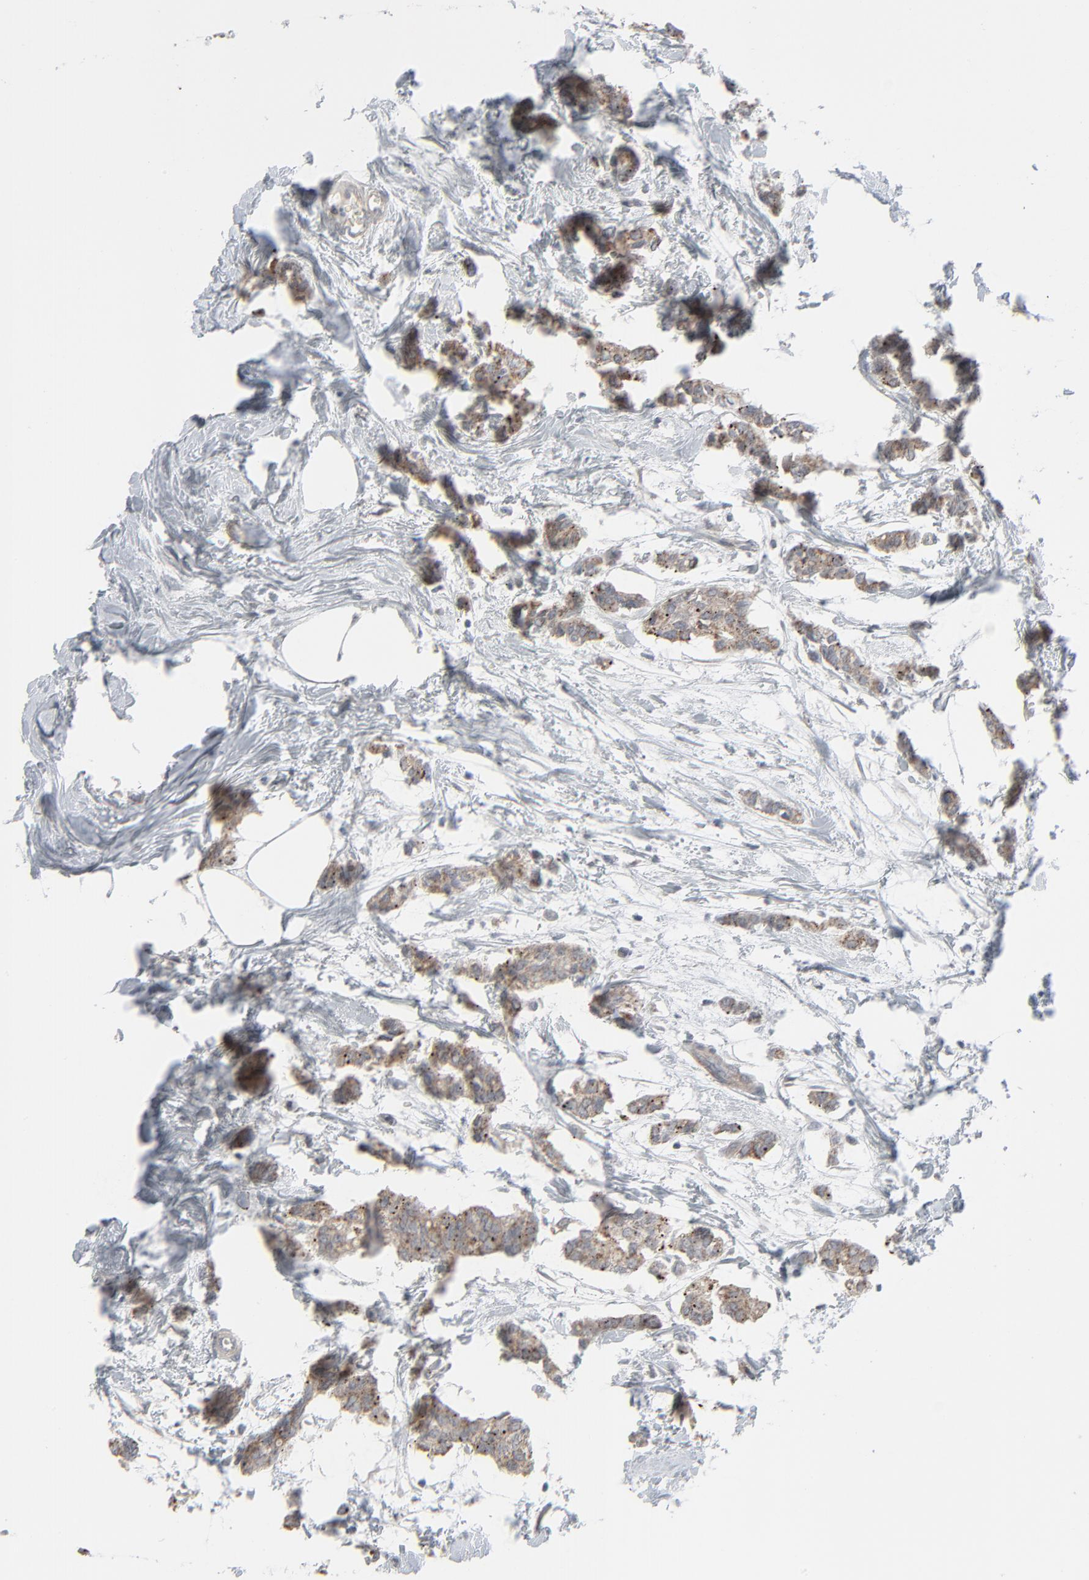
{"staining": {"intensity": "weak", "quantity": ">75%", "location": "cytoplasmic/membranous"}, "tissue": "breast cancer", "cell_type": "Tumor cells", "image_type": "cancer", "snomed": [{"axis": "morphology", "description": "Duct carcinoma"}, {"axis": "topography", "description": "Breast"}], "caption": "IHC of breast cancer (infiltrating ductal carcinoma) demonstrates low levels of weak cytoplasmic/membranous staining in approximately >75% of tumor cells.", "gene": "NEUROD1", "patient": {"sex": "female", "age": 84}}